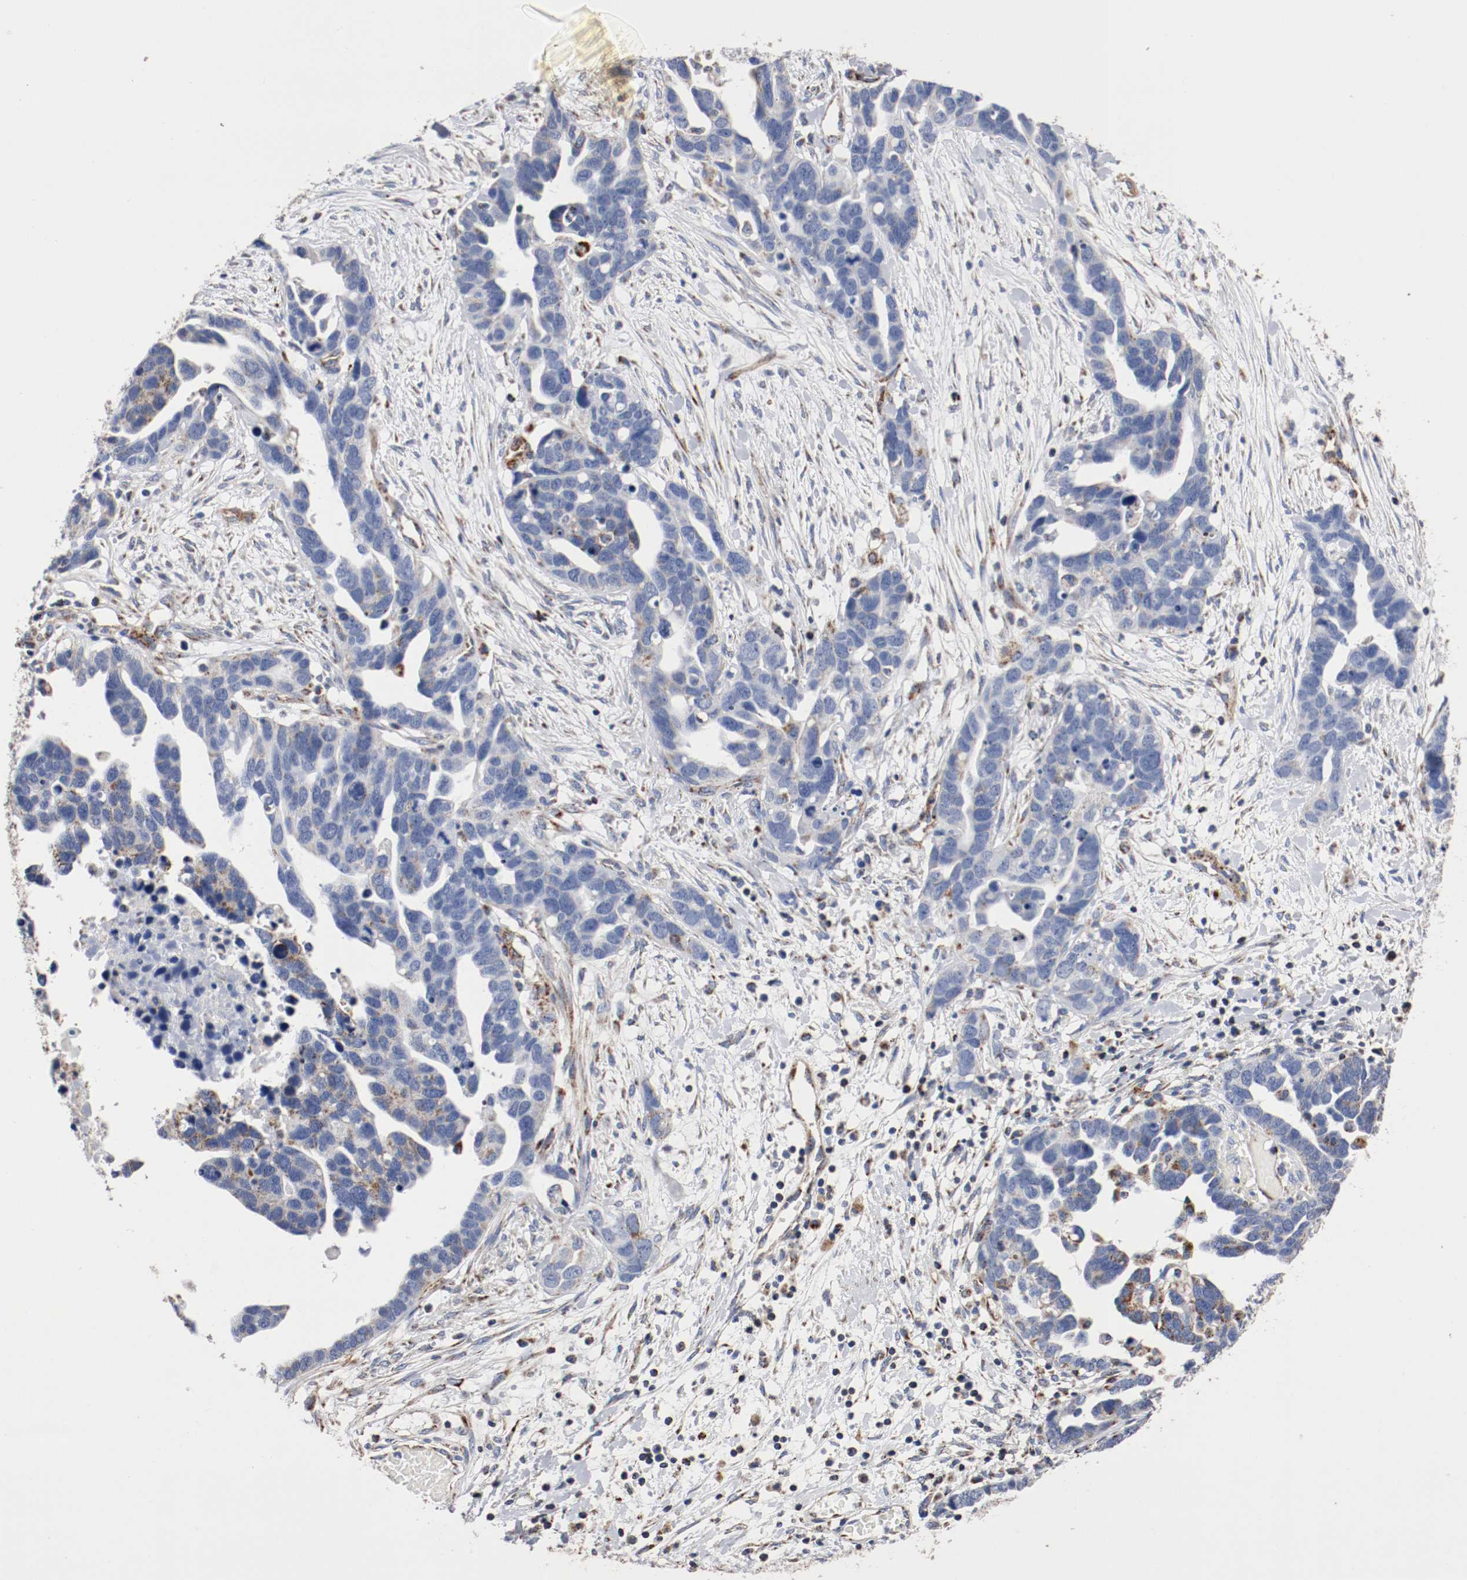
{"staining": {"intensity": "weak", "quantity": "25%-75%", "location": "cytoplasmic/membranous"}, "tissue": "ovarian cancer", "cell_type": "Tumor cells", "image_type": "cancer", "snomed": [{"axis": "morphology", "description": "Cystadenocarcinoma, serous, NOS"}, {"axis": "topography", "description": "Ovary"}], "caption": "High-power microscopy captured an IHC histopathology image of ovarian cancer, revealing weak cytoplasmic/membranous staining in about 25%-75% of tumor cells.", "gene": "TUBD1", "patient": {"sex": "female", "age": 54}}